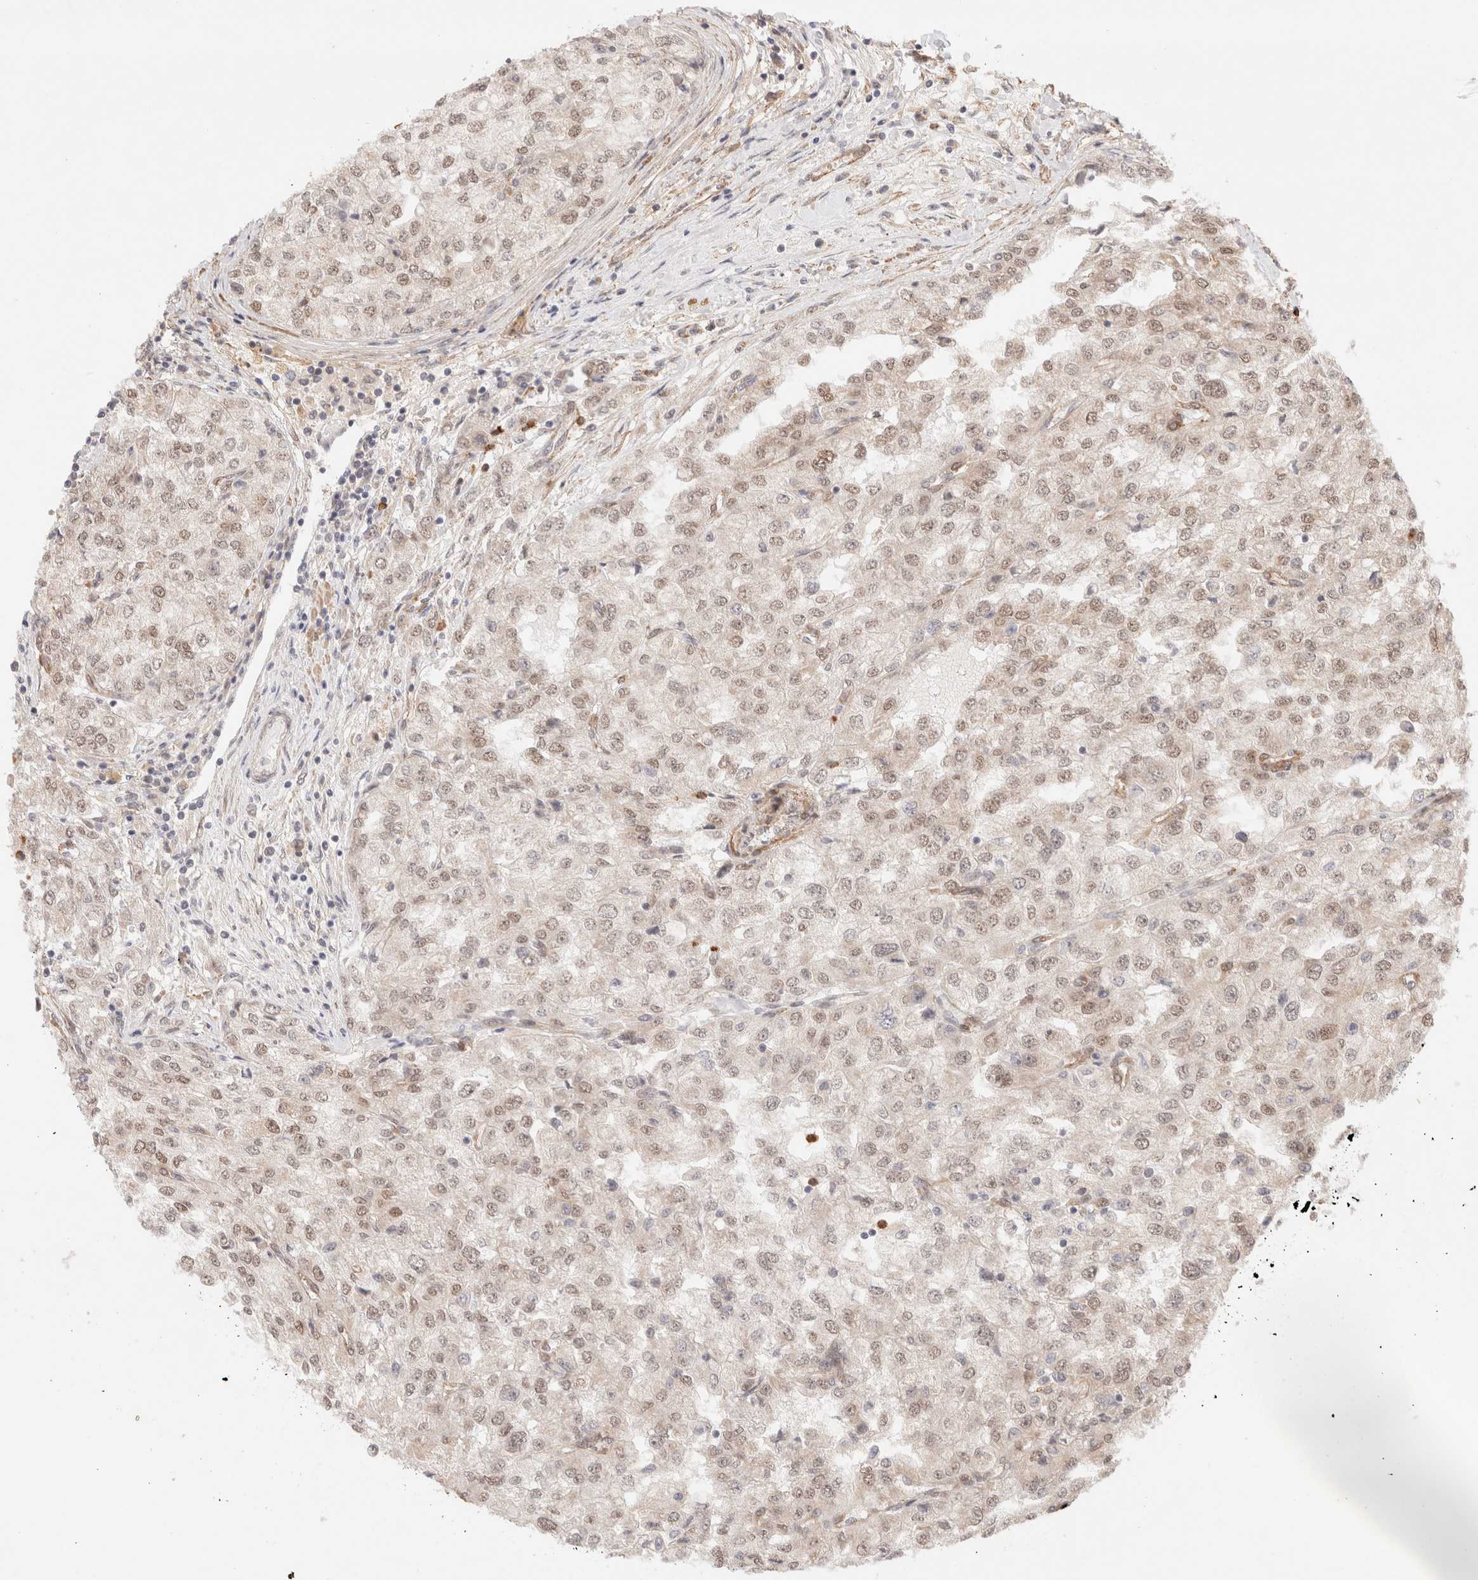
{"staining": {"intensity": "weak", "quantity": ">75%", "location": "nuclear"}, "tissue": "renal cancer", "cell_type": "Tumor cells", "image_type": "cancer", "snomed": [{"axis": "morphology", "description": "Adenocarcinoma, NOS"}, {"axis": "topography", "description": "Kidney"}], "caption": "Approximately >75% of tumor cells in human renal adenocarcinoma exhibit weak nuclear protein positivity as visualized by brown immunohistochemical staining.", "gene": "BRPF3", "patient": {"sex": "female", "age": 54}}